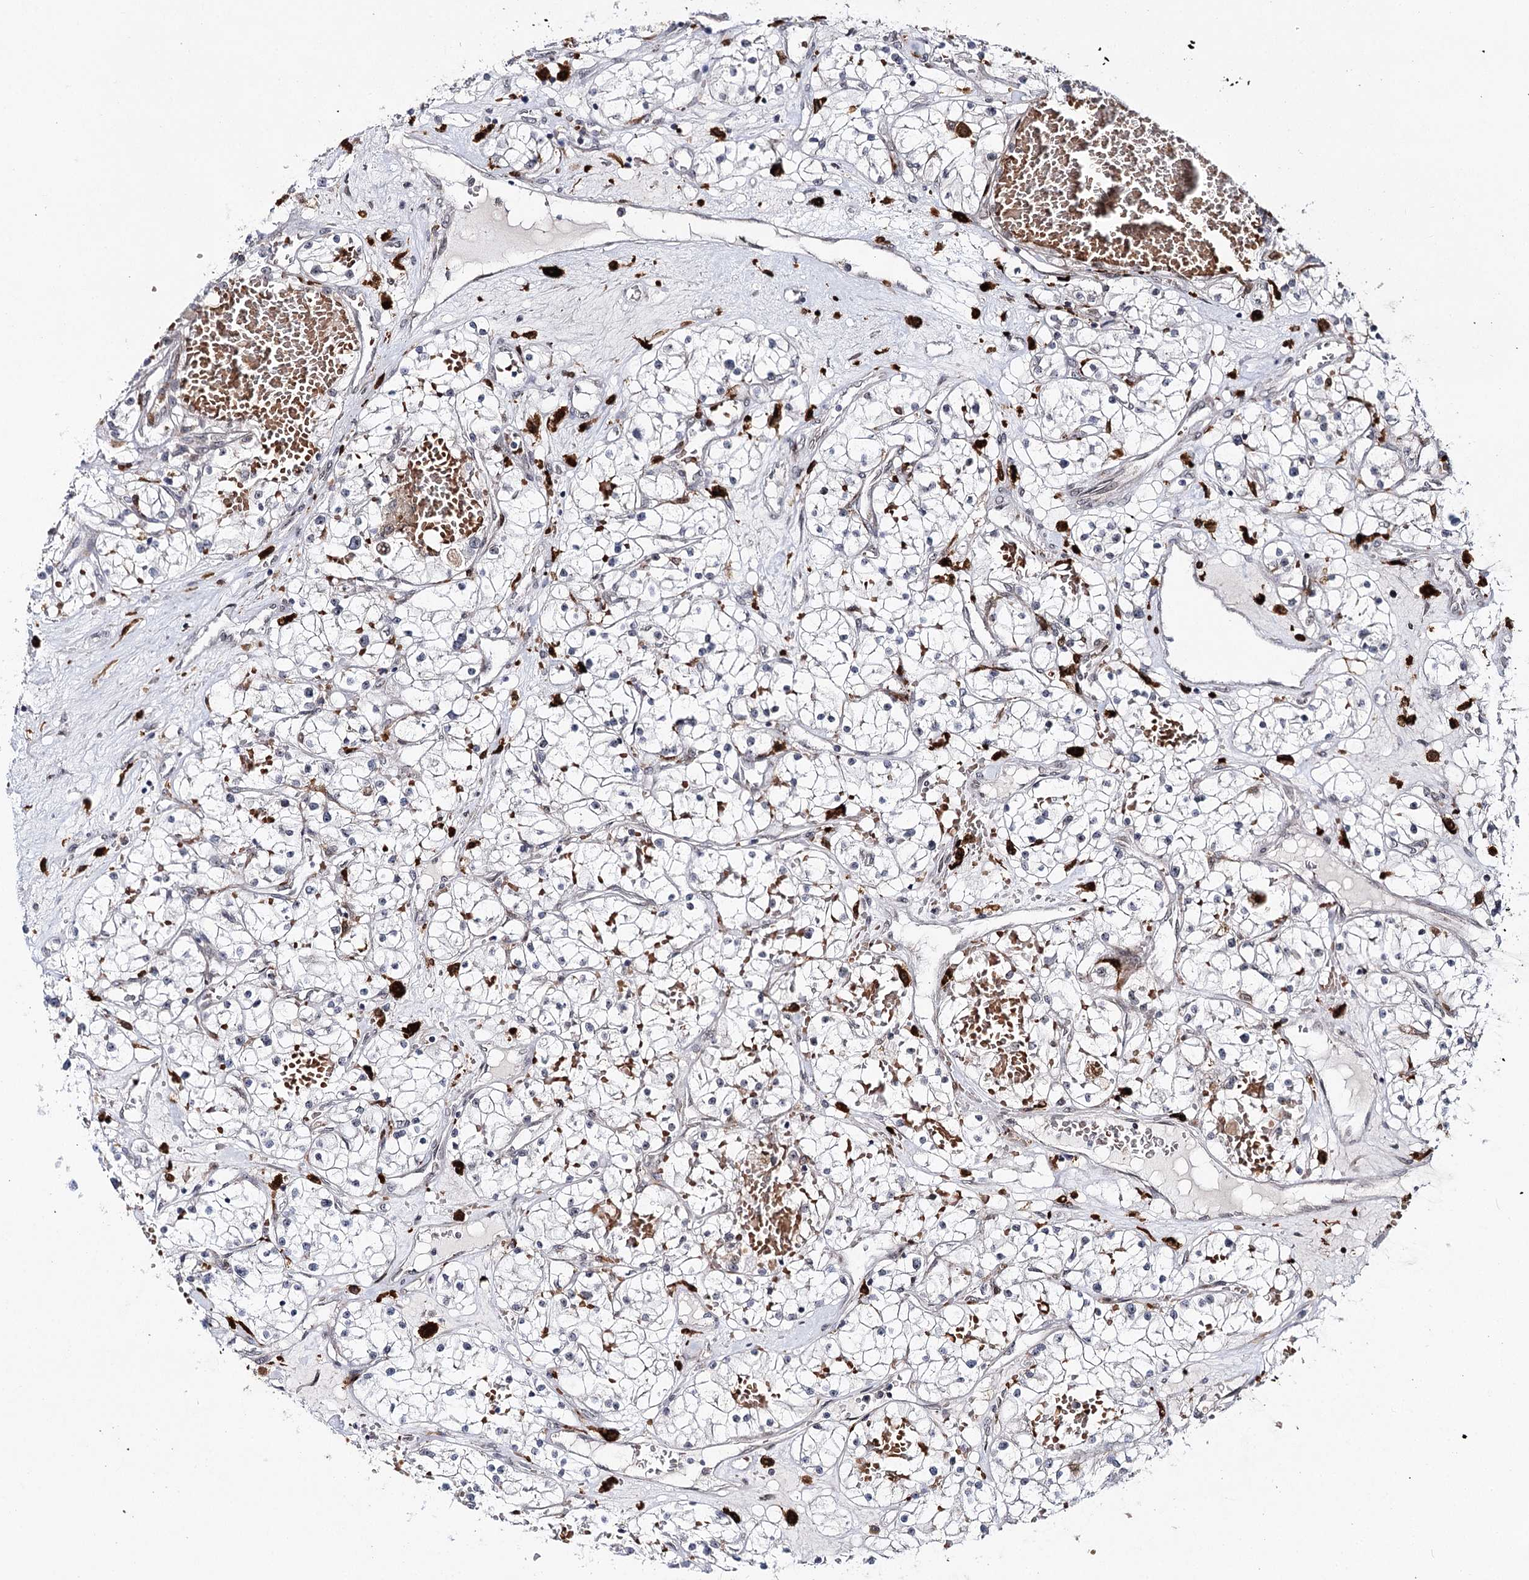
{"staining": {"intensity": "negative", "quantity": "none", "location": "none"}, "tissue": "renal cancer", "cell_type": "Tumor cells", "image_type": "cancer", "snomed": [{"axis": "morphology", "description": "Normal tissue, NOS"}, {"axis": "morphology", "description": "Adenocarcinoma, NOS"}, {"axis": "topography", "description": "Kidney"}], "caption": "There is no significant staining in tumor cells of renal cancer (adenocarcinoma). (Immunohistochemistry, brightfield microscopy, high magnification).", "gene": "WDR36", "patient": {"sex": "male", "age": 68}}